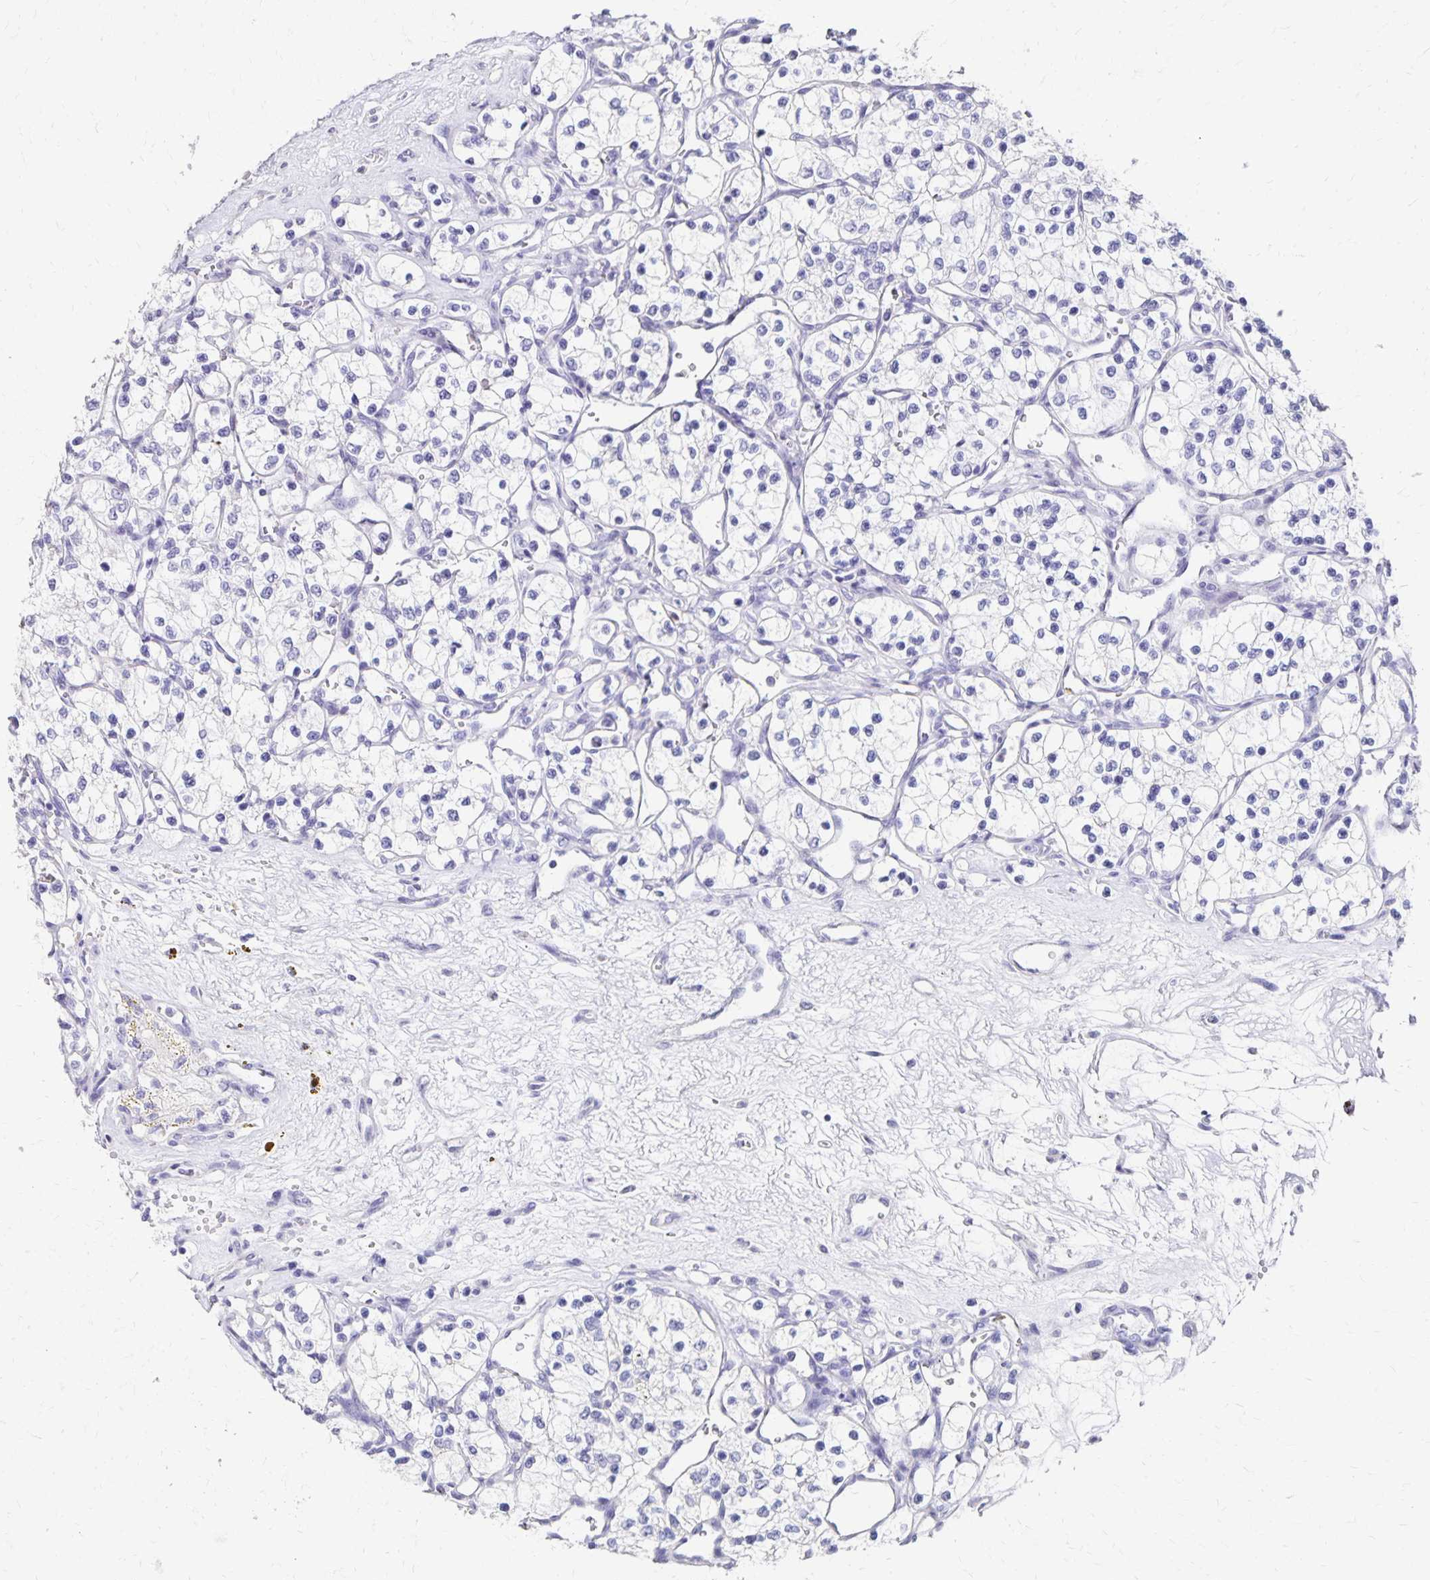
{"staining": {"intensity": "negative", "quantity": "none", "location": "none"}, "tissue": "renal cancer", "cell_type": "Tumor cells", "image_type": "cancer", "snomed": [{"axis": "morphology", "description": "Adenocarcinoma, NOS"}, {"axis": "topography", "description": "Kidney"}], "caption": "Immunohistochemical staining of adenocarcinoma (renal) demonstrates no significant positivity in tumor cells. (DAB immunohistochemistry (IHC) visualized using brightfield microscopy, high magnification).", "gene": "DYNLT4", "patient": {"sex": "female", "age": 69}}